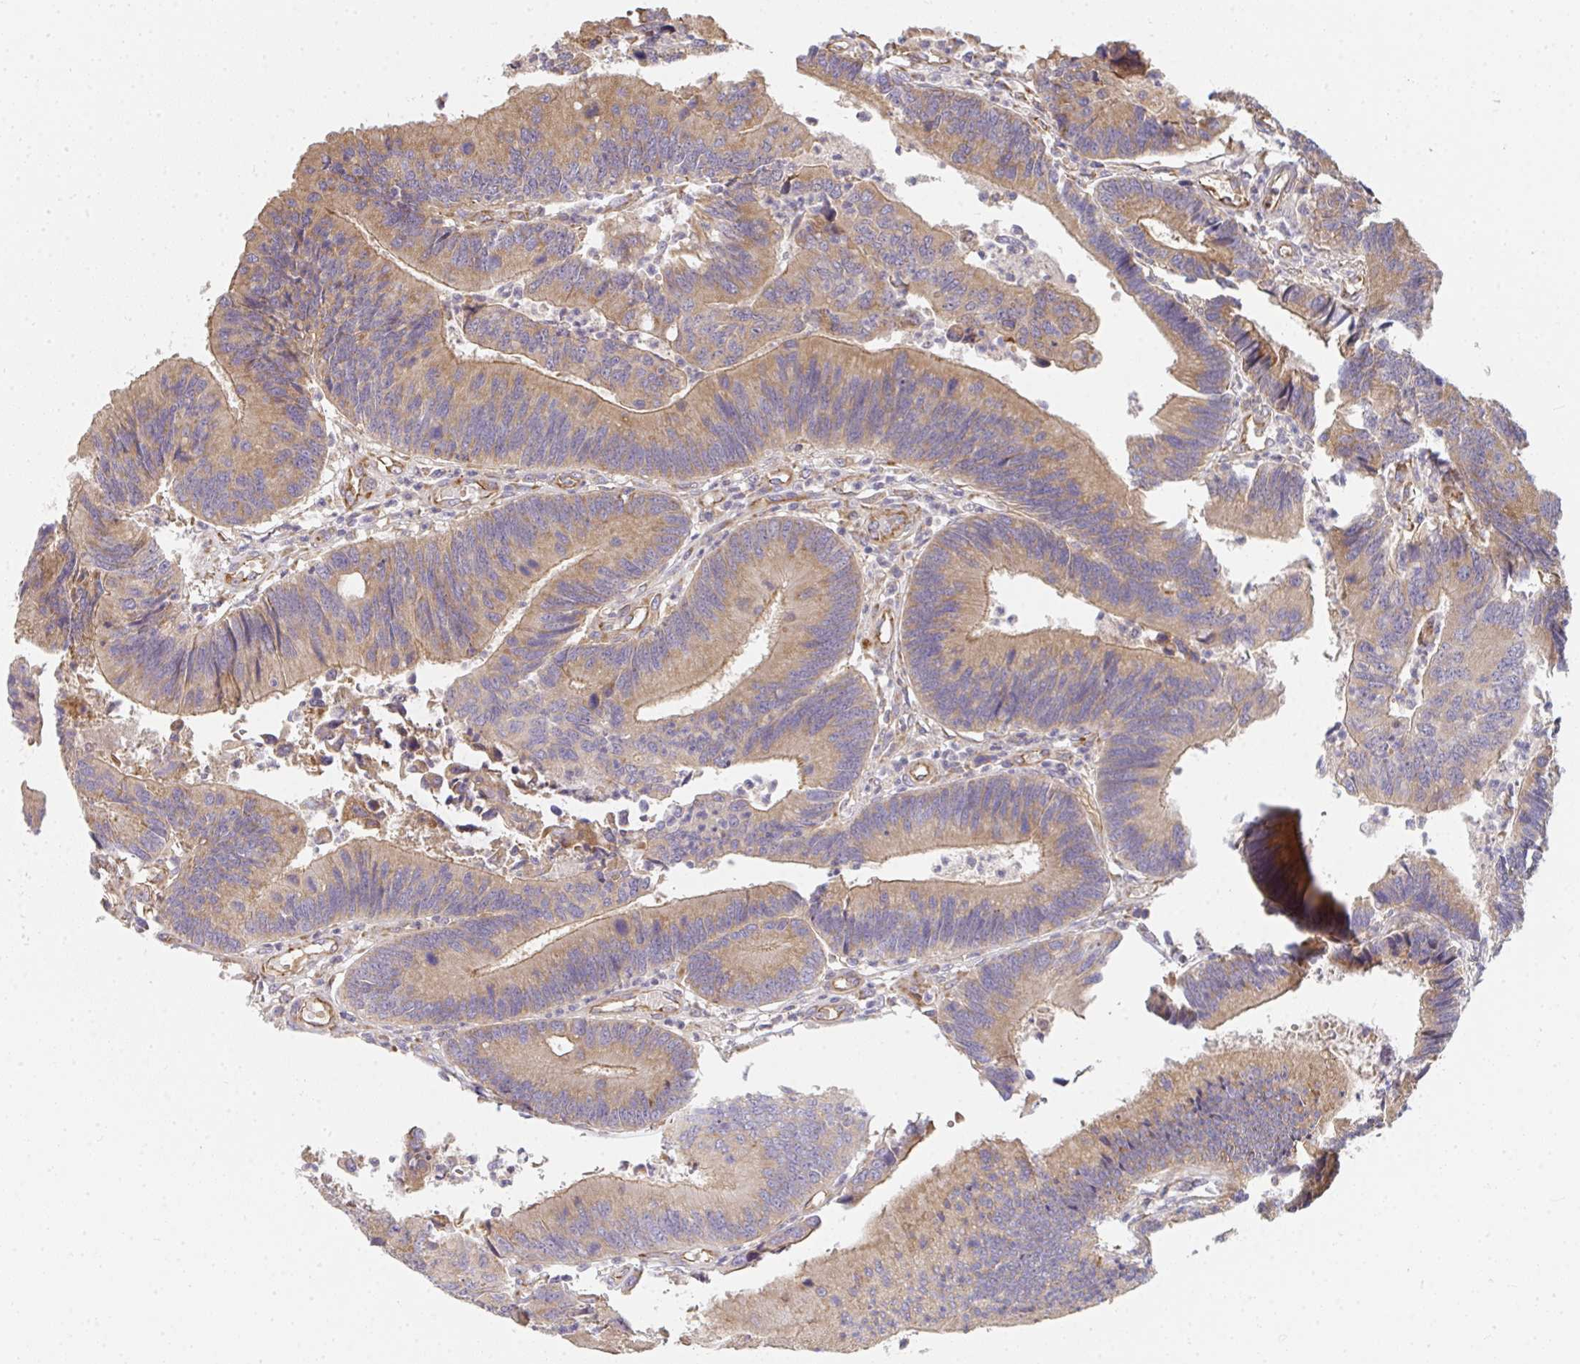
{"staining": {"intensity": "weak", "quantity": ">75%", "location": "cytoplasmic/membranous"}, "tissue": "colorectal cancer", "cell_type": "Tumor cells", "image_type": "cancer", "snomed": [{"axis": "morphology", "description": "Adenocarcinoma, NOS"}, {"axis": "topography", "description": "Colon"}], "caption": "This photomicrograph shows immunohistochemistry staining of human adenocarcinoma (colorectal), with low weak cytoplasmic/membranous expression in about >75% of tumor cells.", "gene": "B4GALT6", "patient": {"sex": "female", "age": 67}}